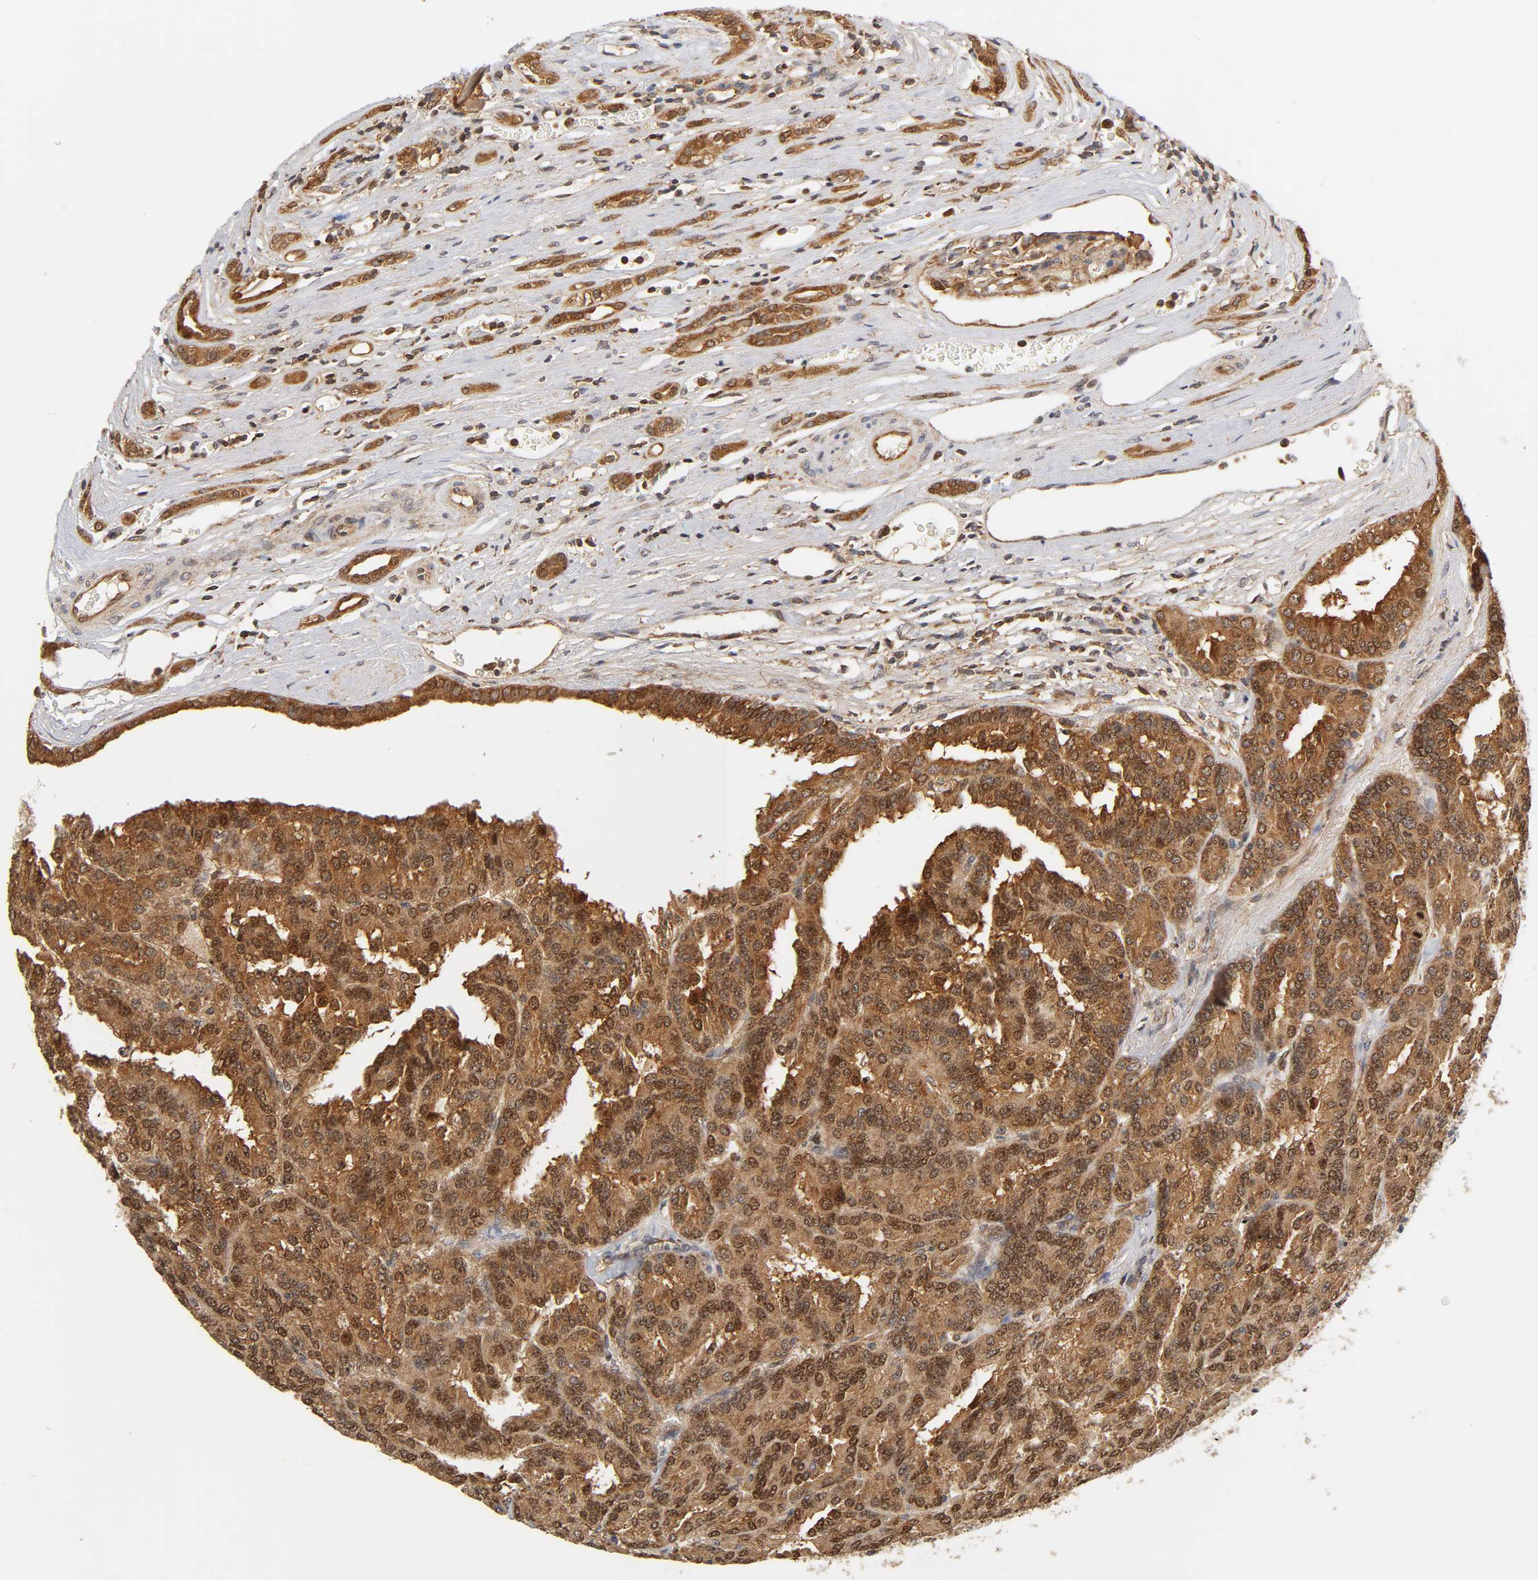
{"staining": {"intensity": "strong", "quantity": ">75%", "location": "cytoplasmic/membranous,nuclear"}, "tissue": "renal cancer", "cell_type": "Tumor cells", "image_type": "cancer", "snomed": [{"axis": "morphology", "description": "Adenocarcinoma, NOS"}, {"axis": "topography", "description": "Kidney"}], "caption": "Tumor cells display high levels of strong cytoplasmic/membranous and nuclear staining in approximately >75% of cells in human adenocarcinoma (renal).", "gene": "PAFAH1B1", "patient": {"sex": "male", "age": 46}}